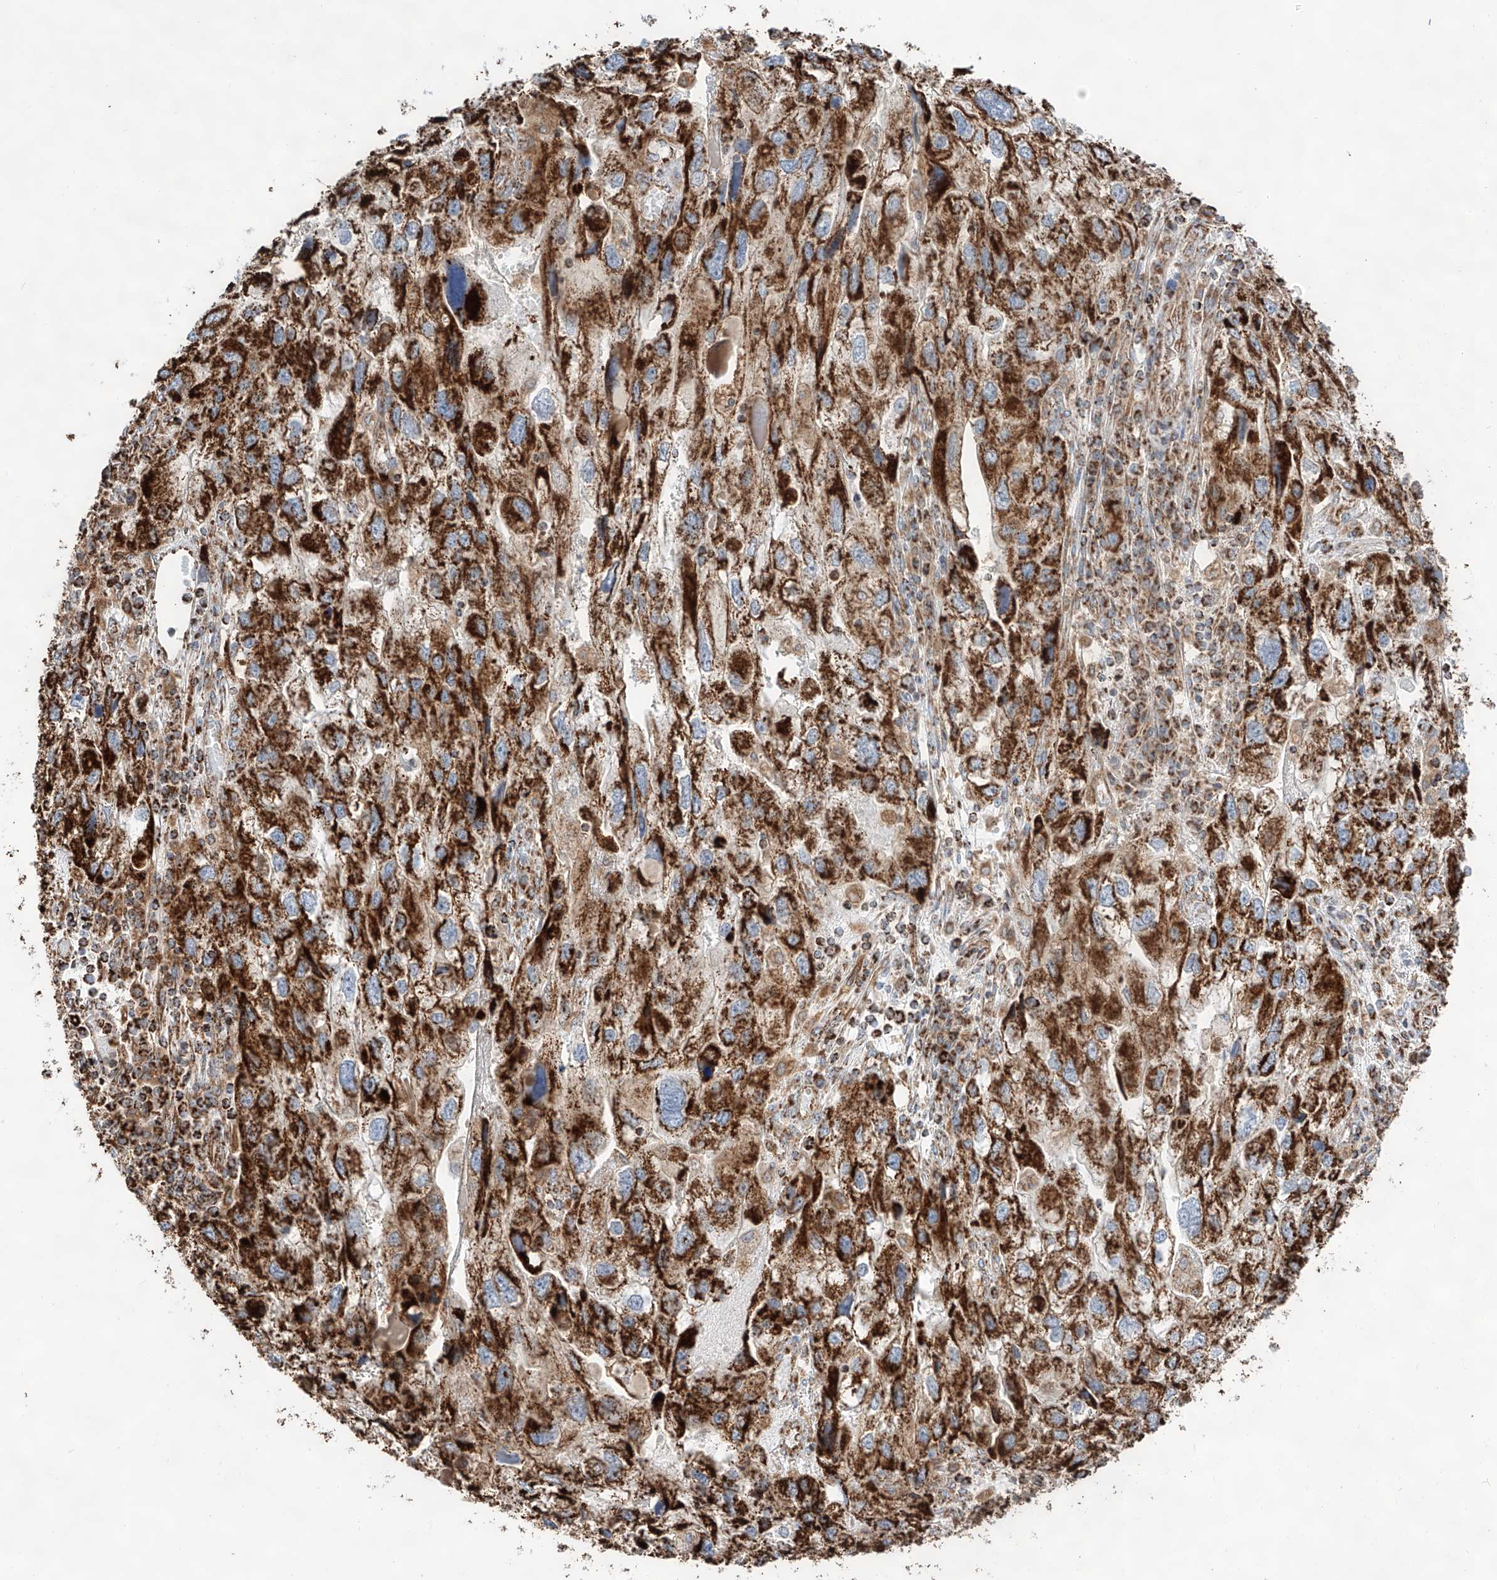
{"staining": {"intensity": "strong", "quantity": ">75%", "location": "cytoplasmic/membranous"}, "tissue": "endometrial cancer", "cell_type": "Tumor cells", "image_type": "cancer", "snomed": [{"axis": "morphology", "description": "Adenocarcinoma, NOS"}, {"axis": "topography", "description": "Endometrium"}], "caption": "Immunohistochemistry of human endometrial cancer exhibits high levels of strong cytoplasmic/membranous staining in approximately >75% of tumor cells.", "gene": "TTC27", "patient": {"sex": "female", "age": 49}}